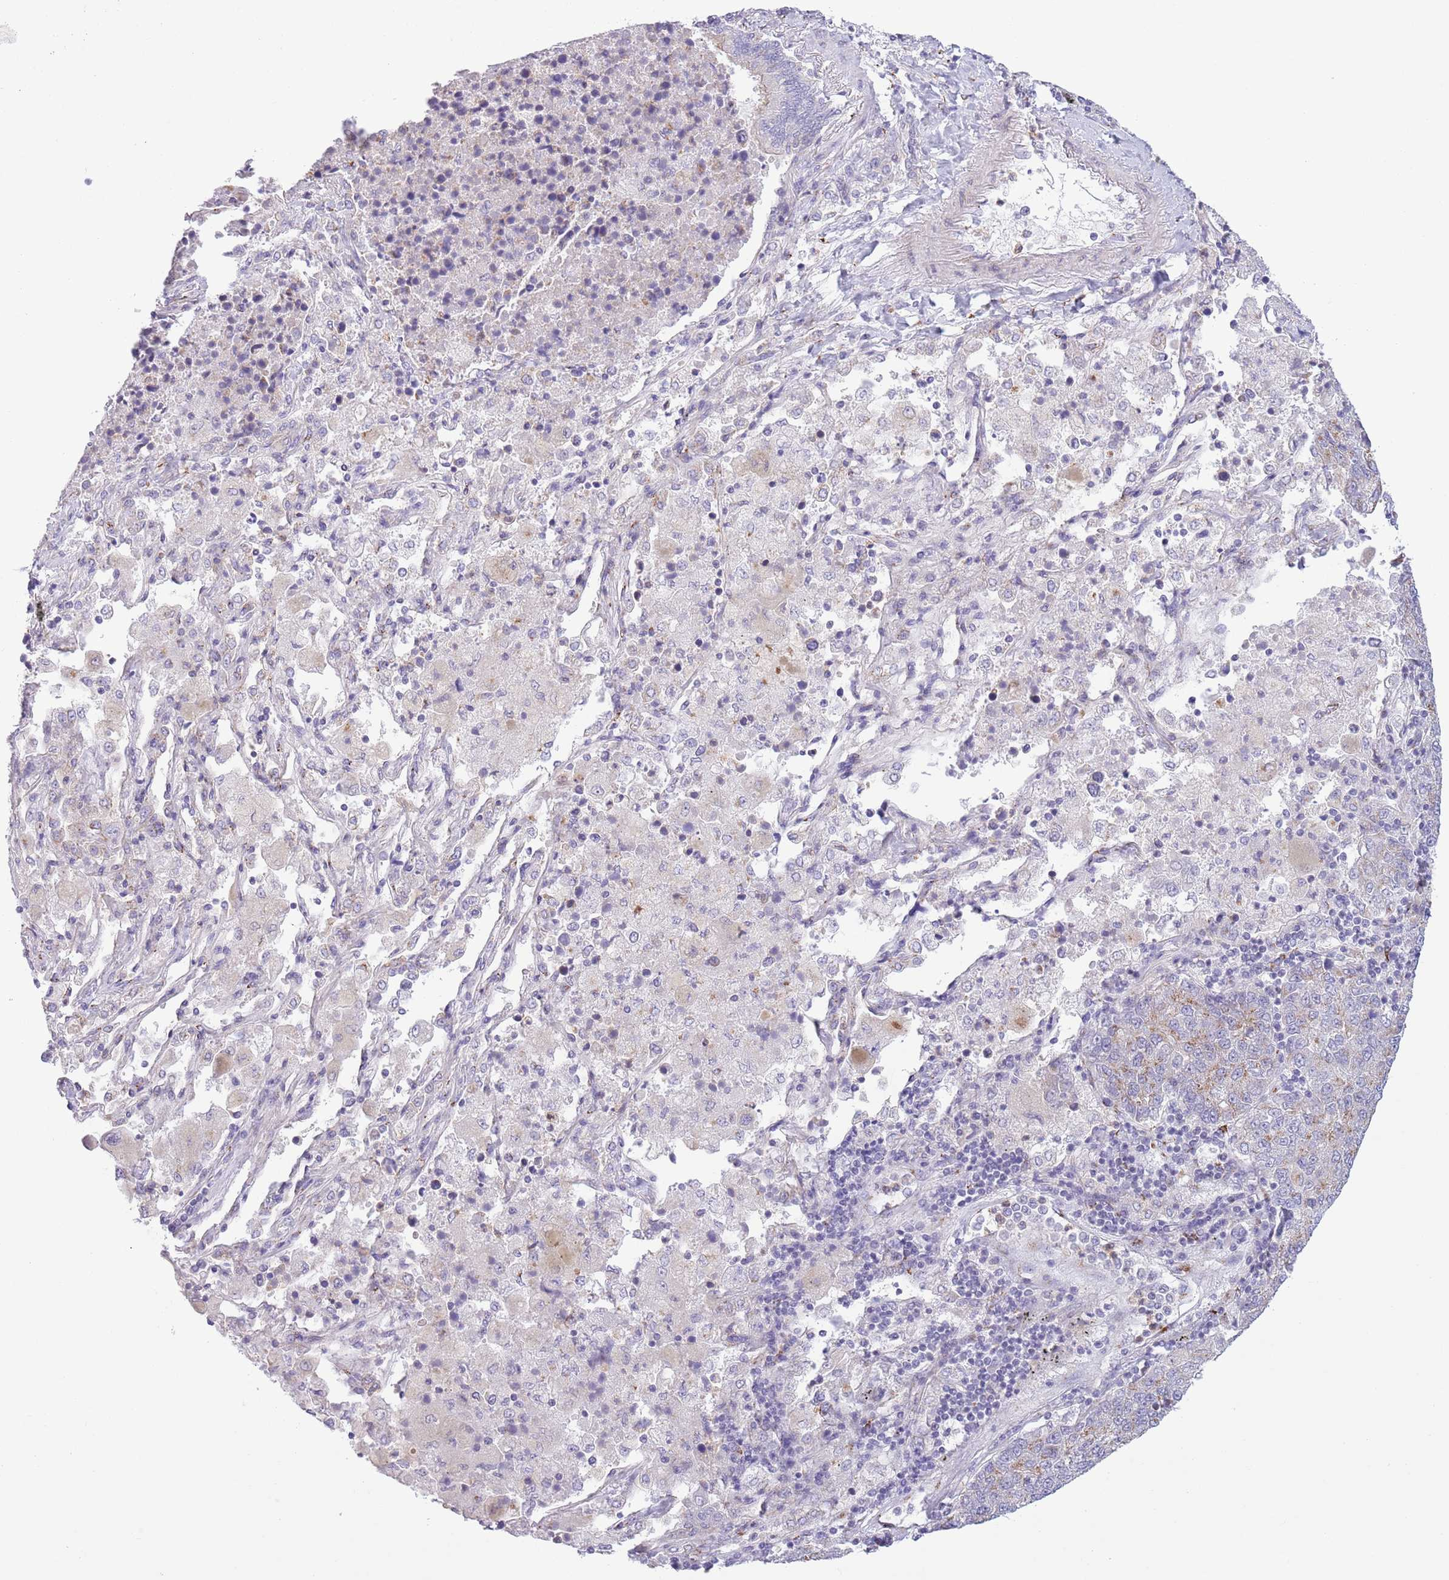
{"staining": {"intensity": "strong", "quantity": "25%-75%", "location": "cytoplasmic/membranous"}, "tissue": "lung cancer", "cell_type": "Tumor cells", "image_type": "cancer", "snomed": [{"axis": "morphology", "description": "Squamous cell carcinoma, NOS"}, {"axis": "topography", "description": "Lung"}], "caption": "A brown stain labels strong cytoplasmic/membranous expression of a protein in lung squamous cell carcinoma tumor cells. (IHC, brightfield microscopy, high magnification).", "gene": "C20orf96", "patient": {"sex": "female", "age": 70}}